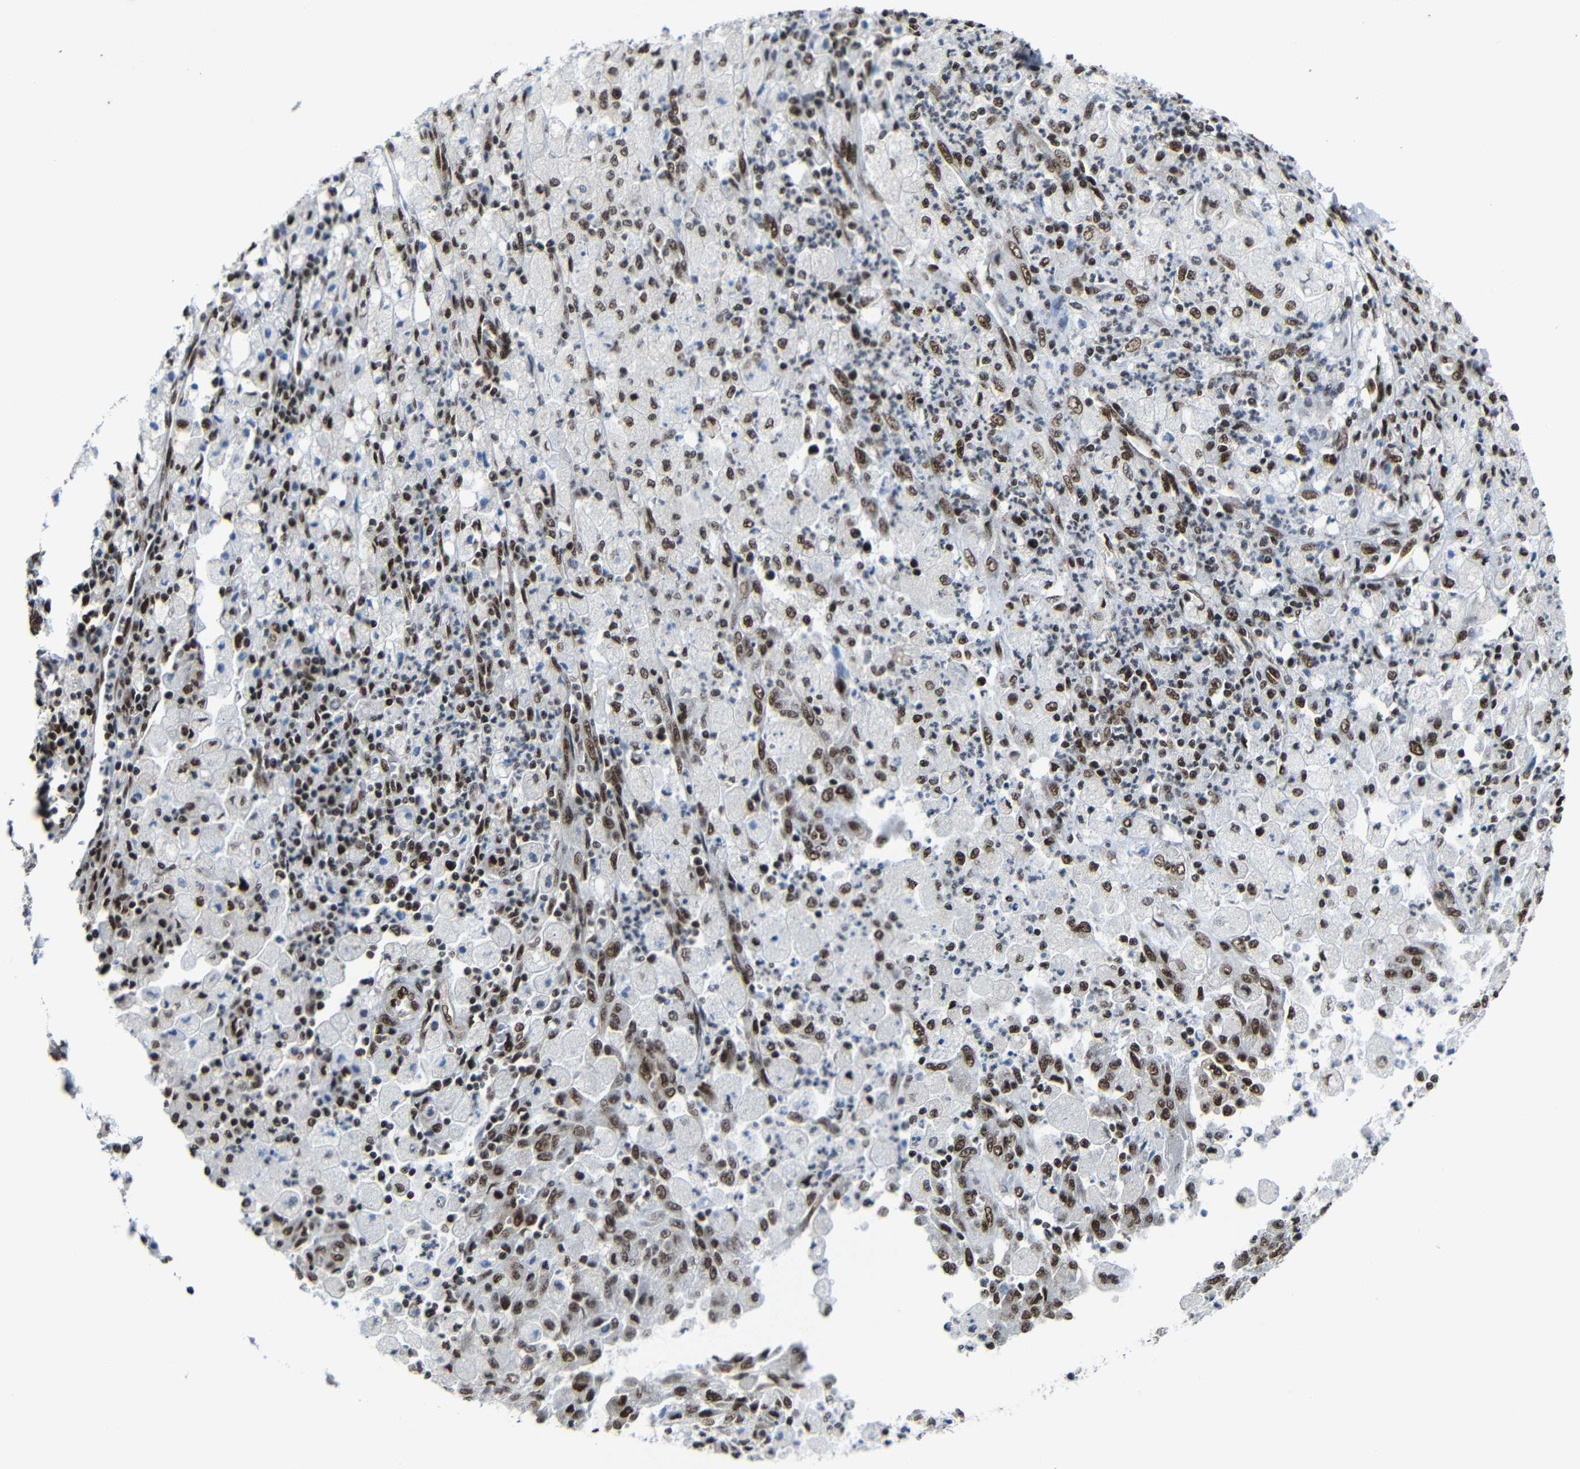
{"staining": {"intensity": "strong", "quantity": ">75%", "location": "nuclear"}, "tissue": "cervical cancer", "cell_type": "Tumor cells", "image_type": "cancer", "snomed": [{"axis": "morphology", "description": "Normal tissue, NOS"}, {"axis": "morphology", "description": "Adenocarcinoma, NOS"}, {"axis": "topography", "description": "Cervix"}, {"axis": "topography", "description": "Endometrium"}], "caption": "Cervical adenocarcinoma stained with a protein marker exhibits strong staining in tumor cells.", "gene": "PTBP1", "patient": {"sex": "female", "age": 86}}